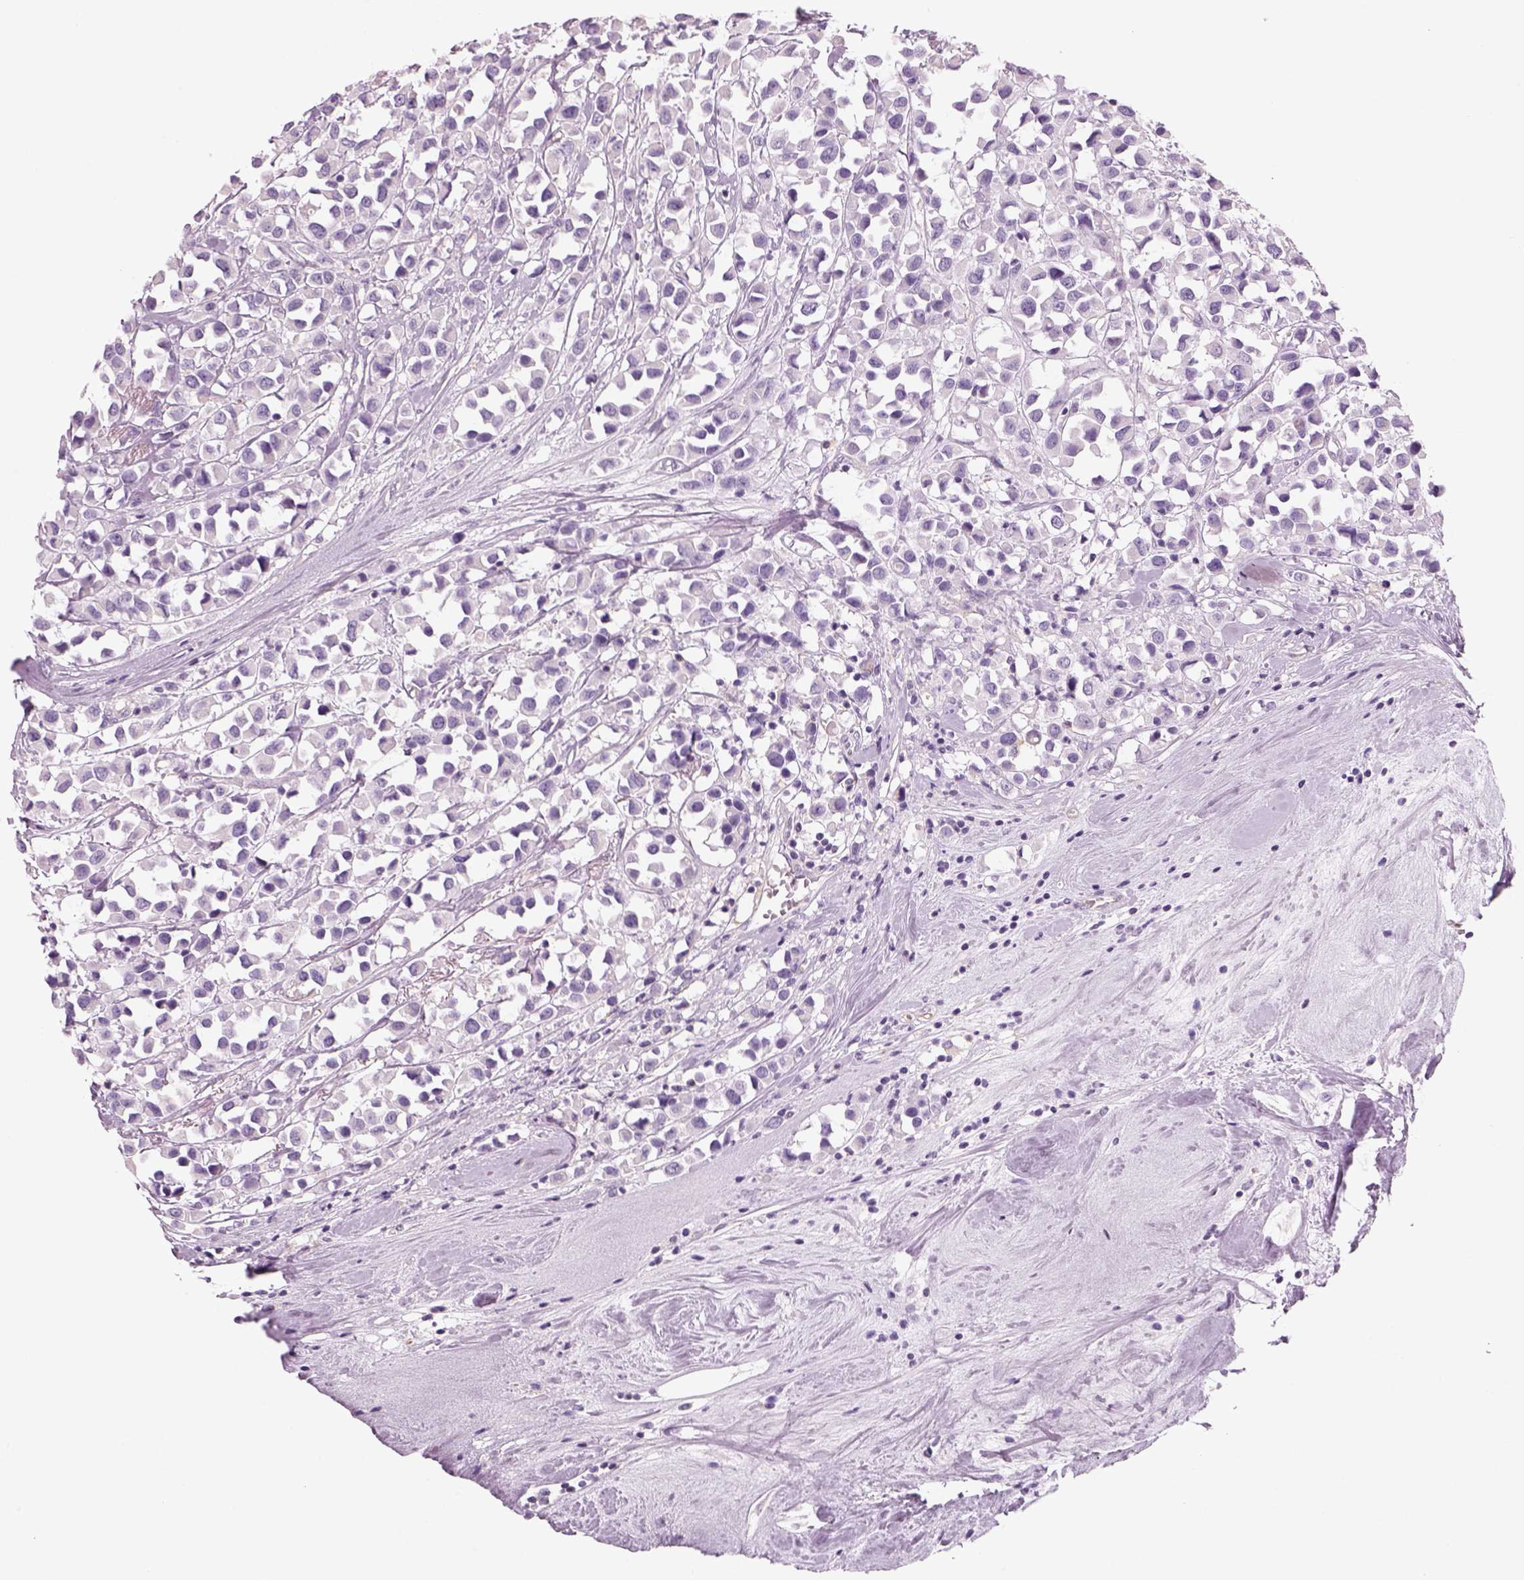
{"staining": {"intensity": "negative", "quantity": "none", "location": "none"}, "tissue": "breast cancer", "cell_type": "Tumor cells", "image_type": "cancer", "snomed": [{"axis": "morphology", "description": "Duct carcinoma"}, {"axis": "topography", "description": "Breast"}], "caption": "Immunohistochemical staining of breast cancer exhibits no significant positivity in tumor cells. The staining was performed using DAB to visualize the protein expression in brown, while the nuclei were stained in blue with hematoxylin (Magnification: 20x).", "gene": "SLC1A7", "patient": {"sex": "female", "age": 61}}